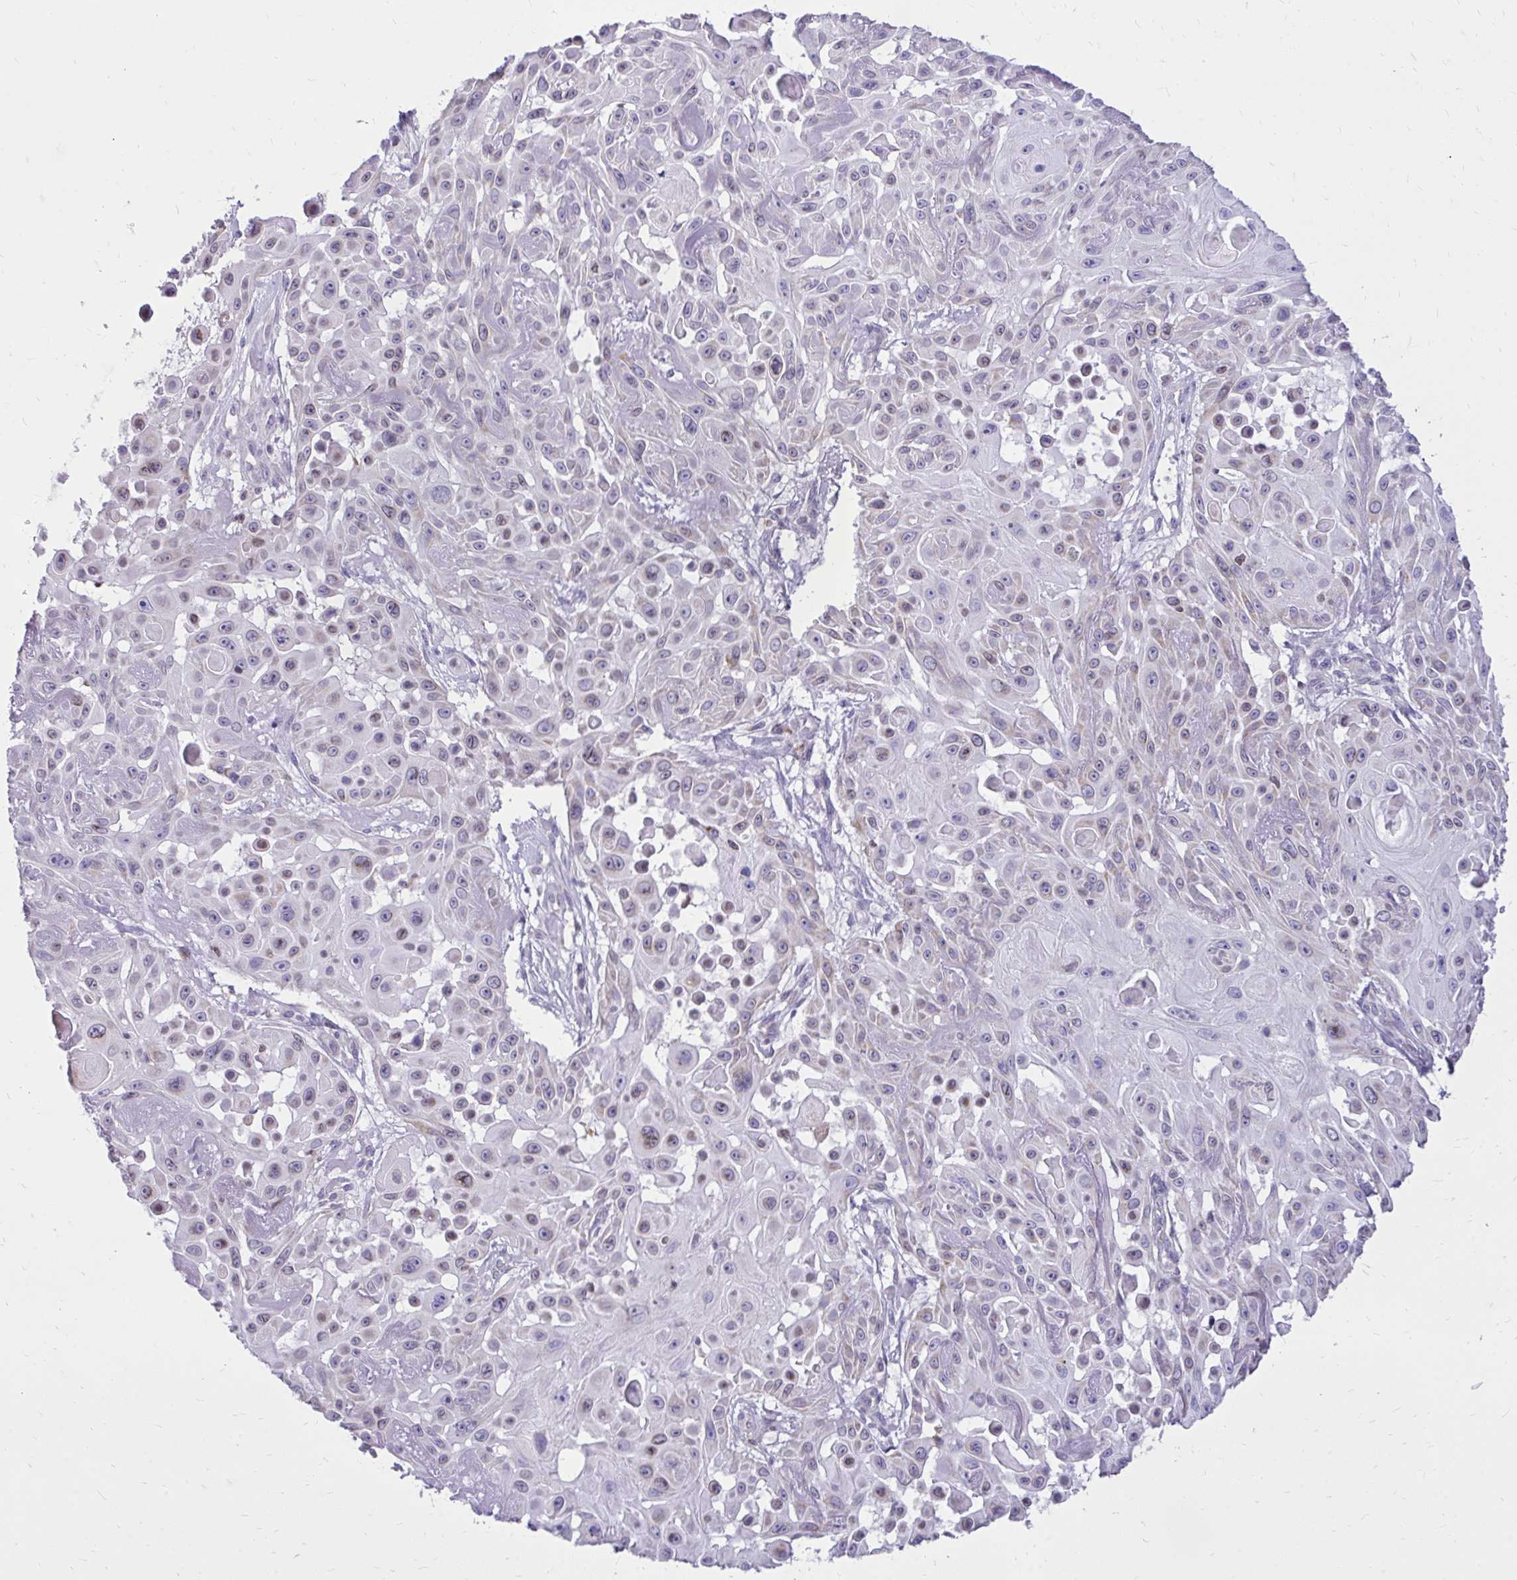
{"staining": {"intensity": "weak", "quantity": "<25%", "location": "cytoplasmic/membranous"}, "tissue": "skin cancer", "cell_type": "Tumor cells", "image_type": "cancer", "snomed": [{"axis": "morphology", "description": "Squamous cell carcinoma, NOS"}, {"axis": "topography", "description": "Skin"}], "caption": "Tumor cells are negative for protein expression in human skin squamous cell carcinoma.", "gene": "RPS6KA2", "patient": {"sex": "male", "age": 91}}